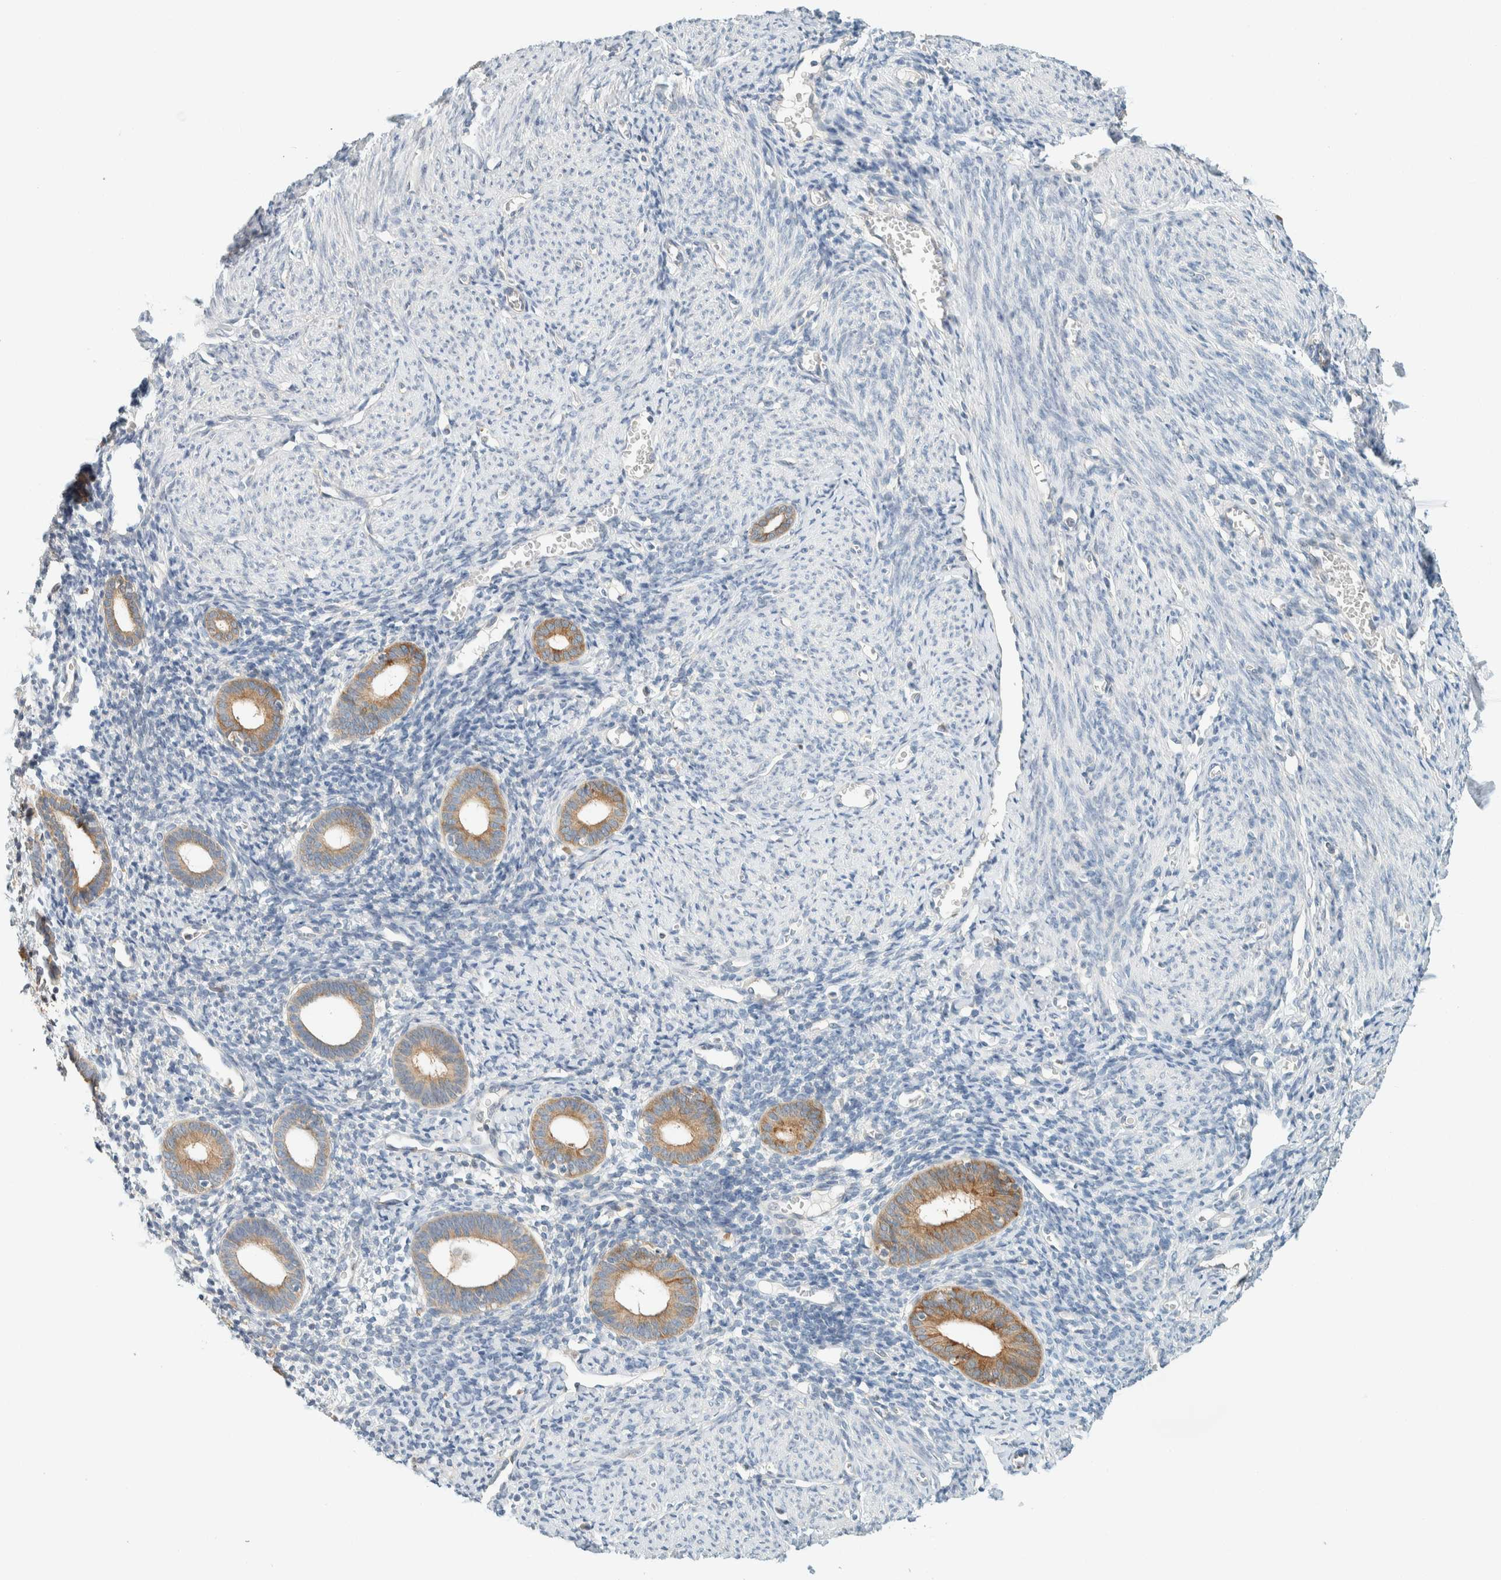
{"staining": {"intensity": "negative", "quantity": "none", "location": "none"}, "tissue": "endometrium", "cell_type": "Cells in endometrial stroma", "image_type": "normal", "snomed": [{"axis": "morphology", "description": "Normal tissue, NOS"}, {"axis": "morphology", "description": "Adenocarcinoma, NOS"}, {"axis": "topography", "description": "Endometrium"}], "caption": "Immunohistochemistry (IHC) micrograph of benign endometrium: human endometrium stained with DAB exhibits no significant protein staining in cells in endometrial stroma.", "gene": "SUMF2", "patient": {"sex": "female", "age": 57}}